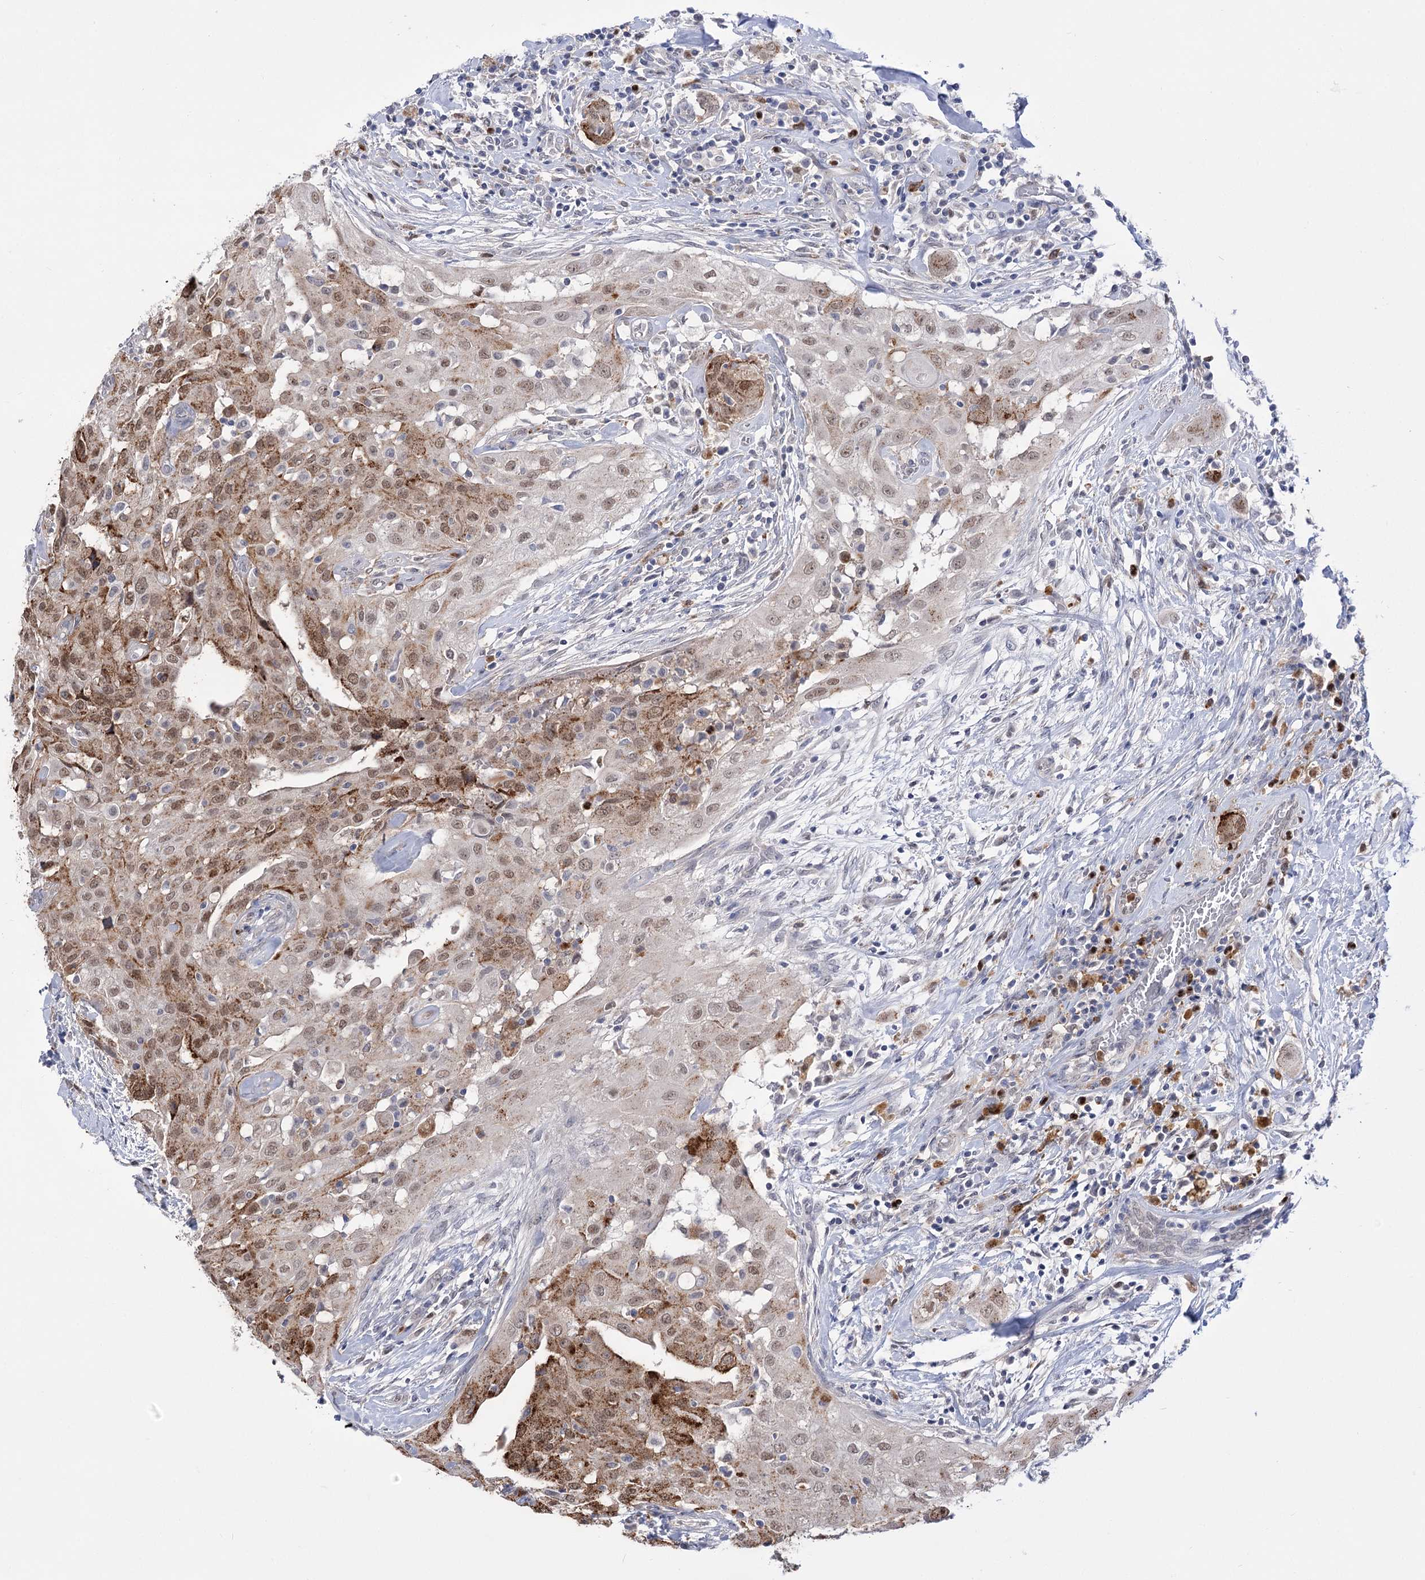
{"staining": {"intensity": "moderate", "quantity": ">75%", "location": "cytoplasmic/membranous,nuclear"}, "tissue": "thyroid cancer", "cell_type": "Tumor cells", "image_type": "cancer", "snomed": [{"axis": "morphology", "description": "Papillary adenocarcinoma, NOS"}, {"axis": "topography", "description": "Thyroid gland"}], "caption": "Immunohistochemistry (IHC) staining of thyroid cancer, which shows medium levels of moderate cytoplasmic/membranous and nuclear staining in about >75% of tumor cells indicating moderate cytoplasmic/membranous and nuclear protein staining. The staining was performed using DAB (3,3'-diaminobenzidine) (brown) for protein detection and nuclei were counterstained in hematoxylin (blue).", "gene": "SIAE", "patient": {"sex": "female", "age": 59}}